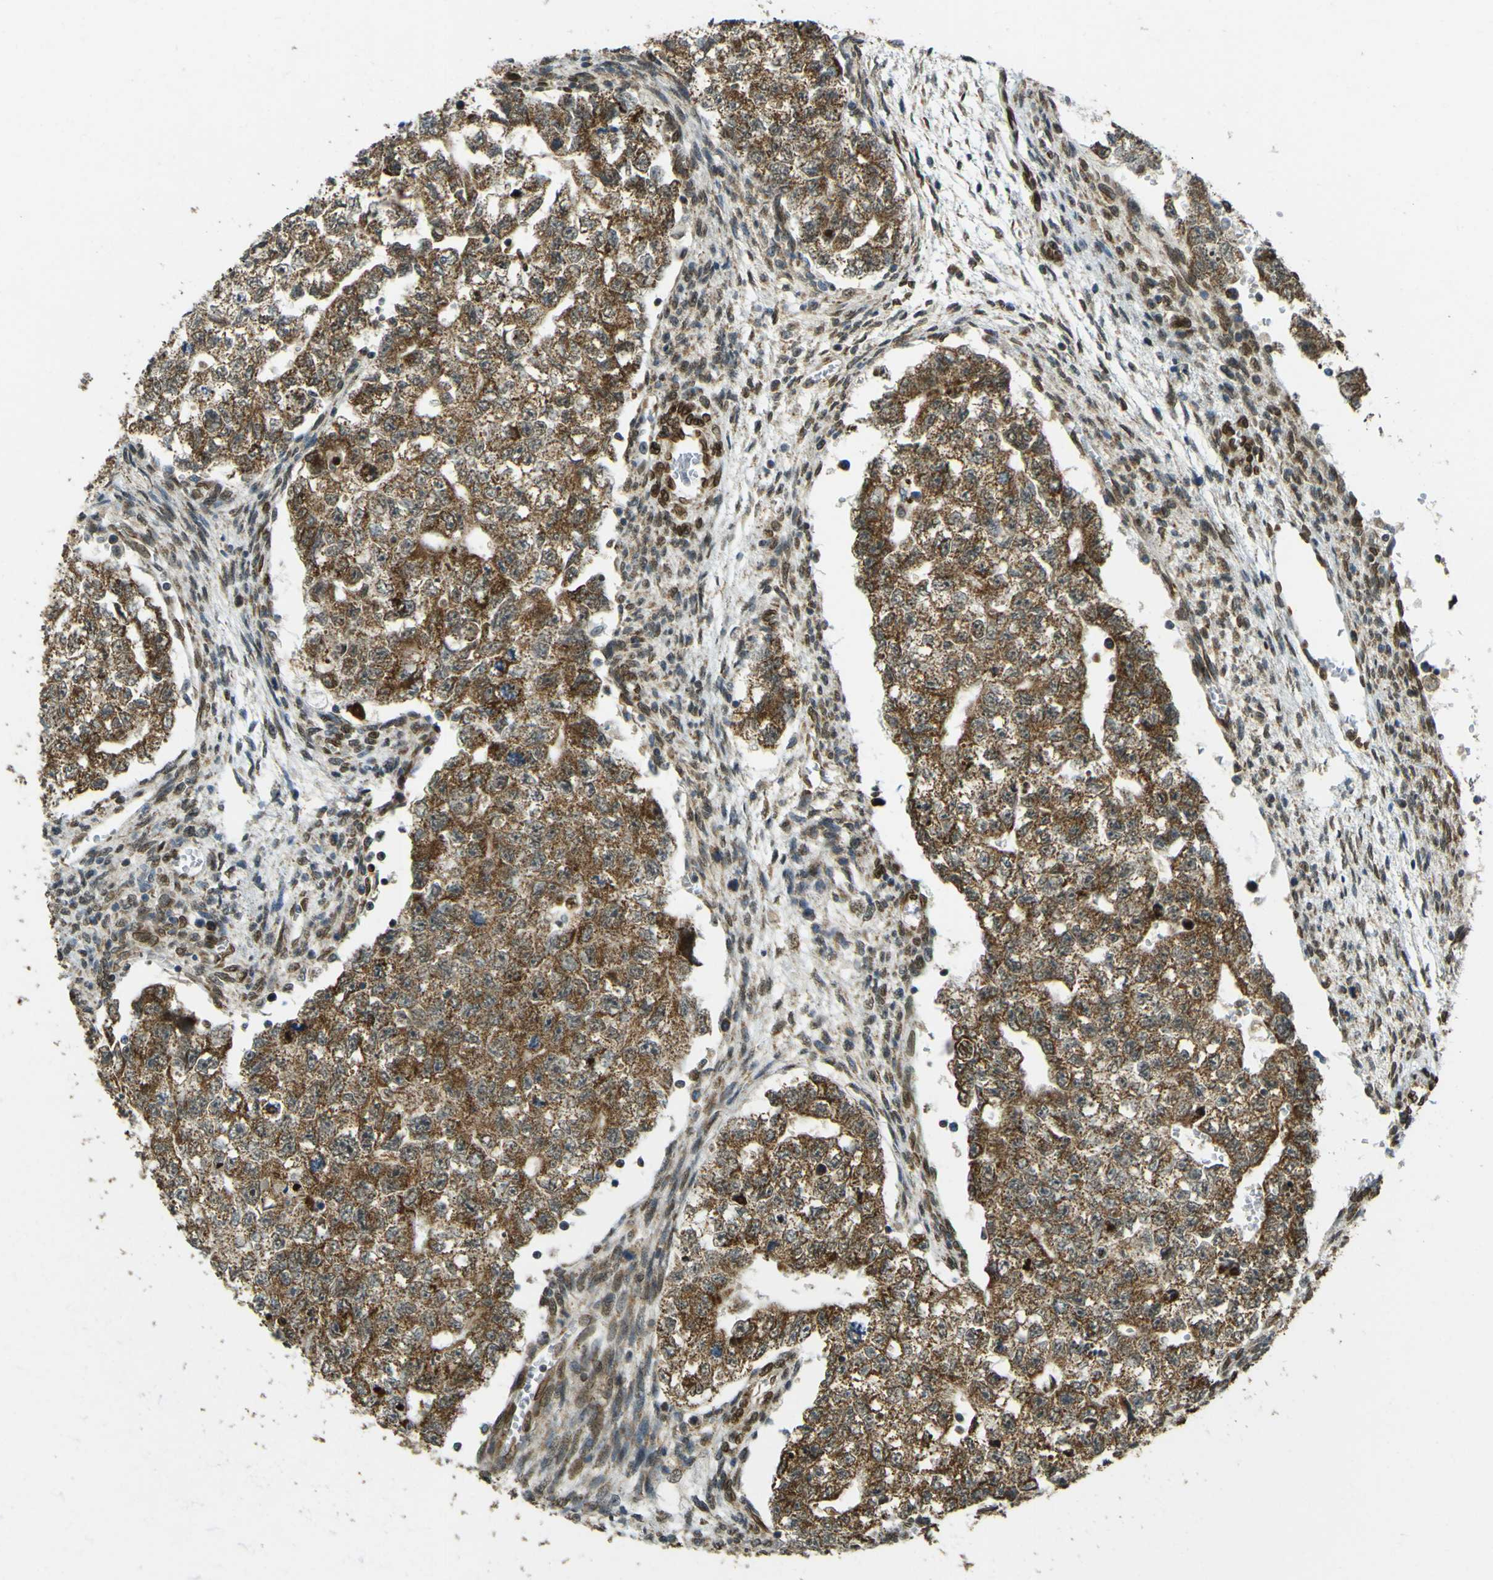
{"staining": {"intensity": "moderate", "quantity": ">75%", "location": "cytoplasmic/membranous"}, "tissue": "testis cancer", "cell_type": "Tumor cells", "image_type": "cancer", "snomed": [{"axis": "morphology", "description": "Seminoma, NOS"}, {"axis": "morphology", "description": "Carcinoma, Embryonal, NOS"}, {"axis": "topography", "description": "Testis"}], "caption": "Human testis seminoma stained for a protein (brown) shows moderate cytoplasmic/membranous positive expression in about >75% of tumor cells.", "gene": "GALNT1", "patient": {"sex": "male", "age": 38}}